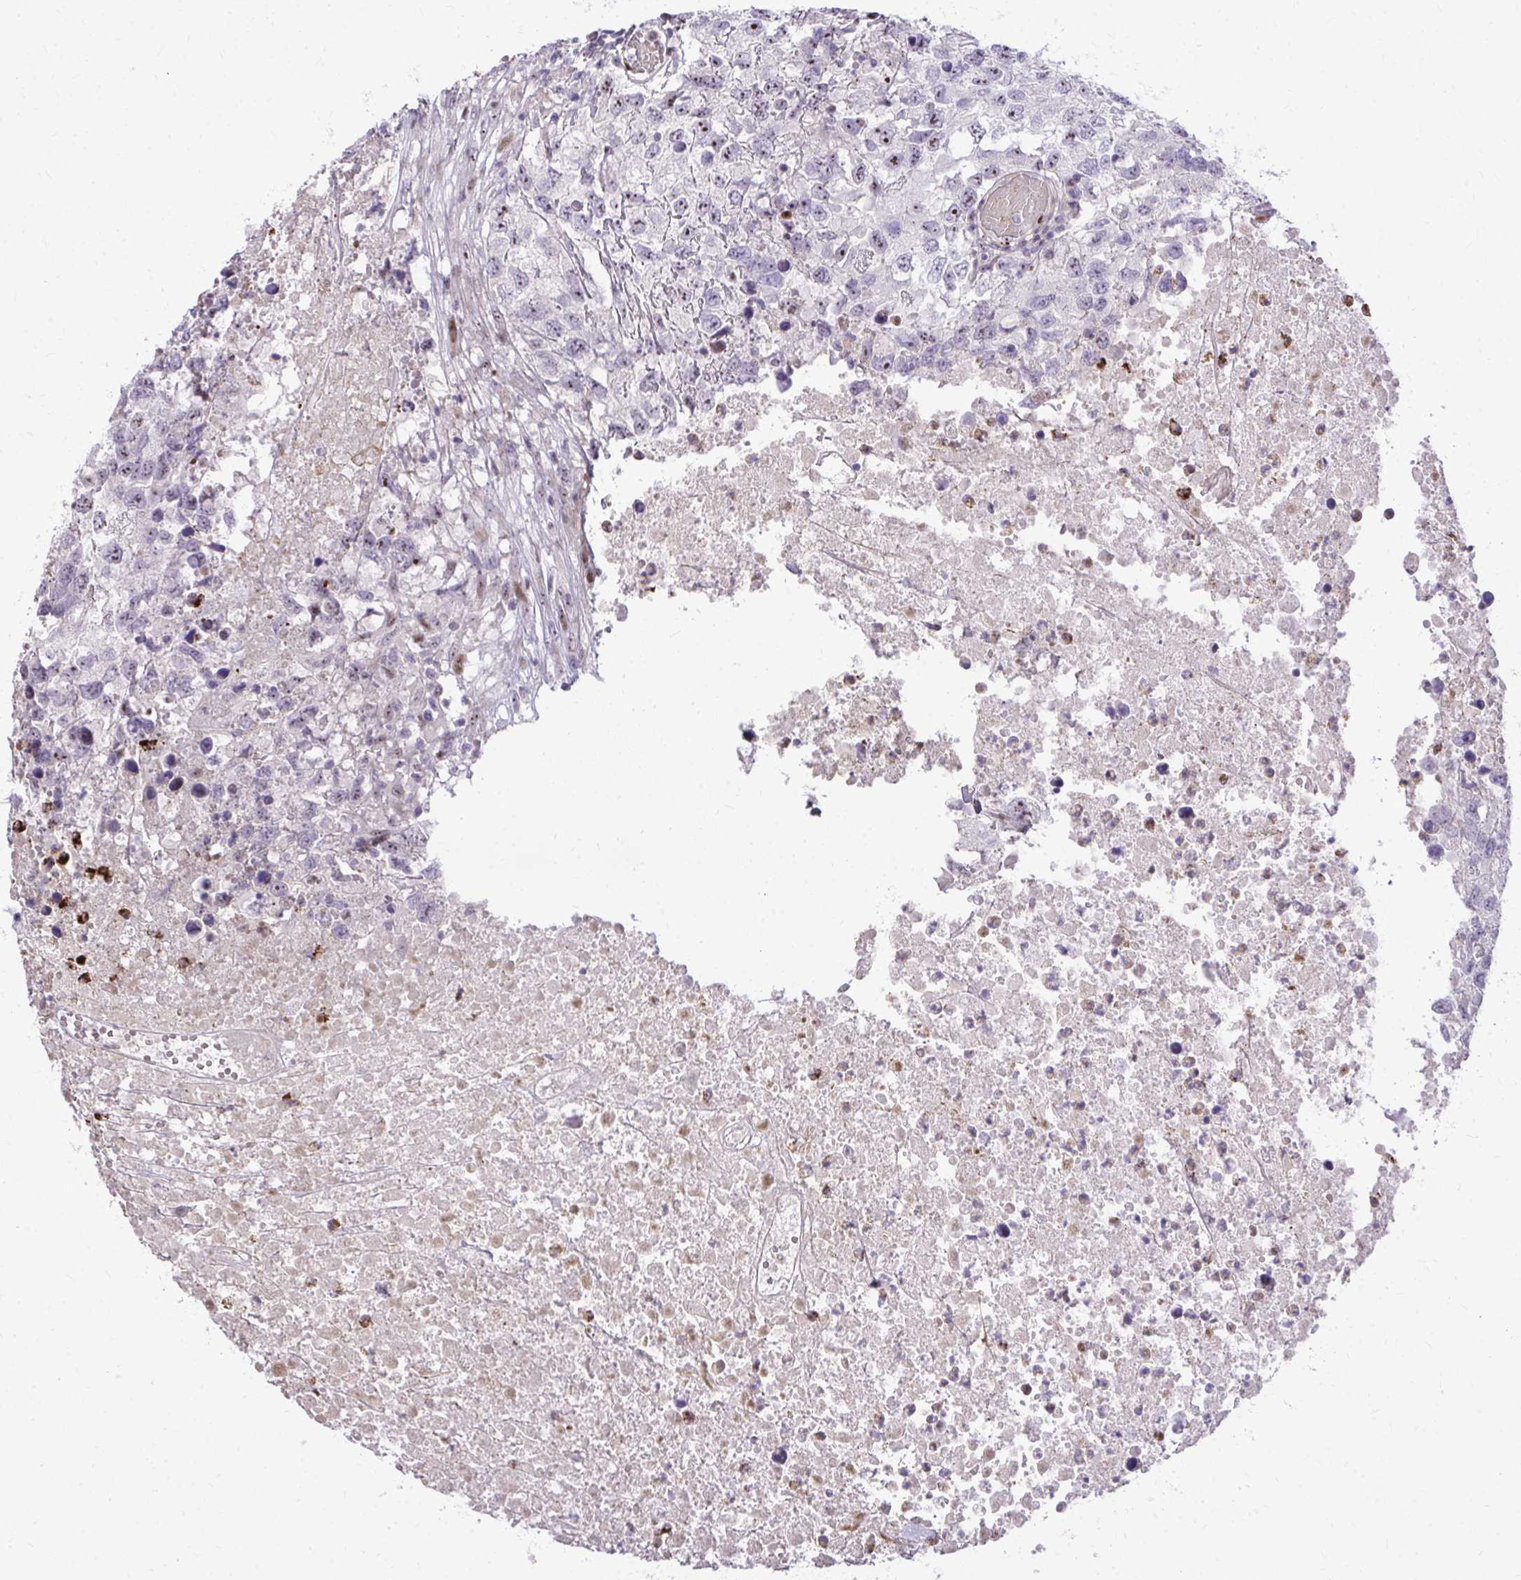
{"staining": {"intensity": "strong", "quantity": "25%-75%", "location": "nuclear"}, "tissue": "testis cancer", "cell_type": "Tumor cells", "image_type": "cancer", "snomed": [{"axis": "morphology", "description": "Carcinoma, Embryonal, NOS"}, {"axis": "topography", "description": "Testis"}], "caption": "Tumor cells demonstrate strong nuclear staining in about 25%-75% of cells in testis cancer (embryonal carcinoma).", "gene": "DLX4", "patient": {"sex": "male", "age": 83}}